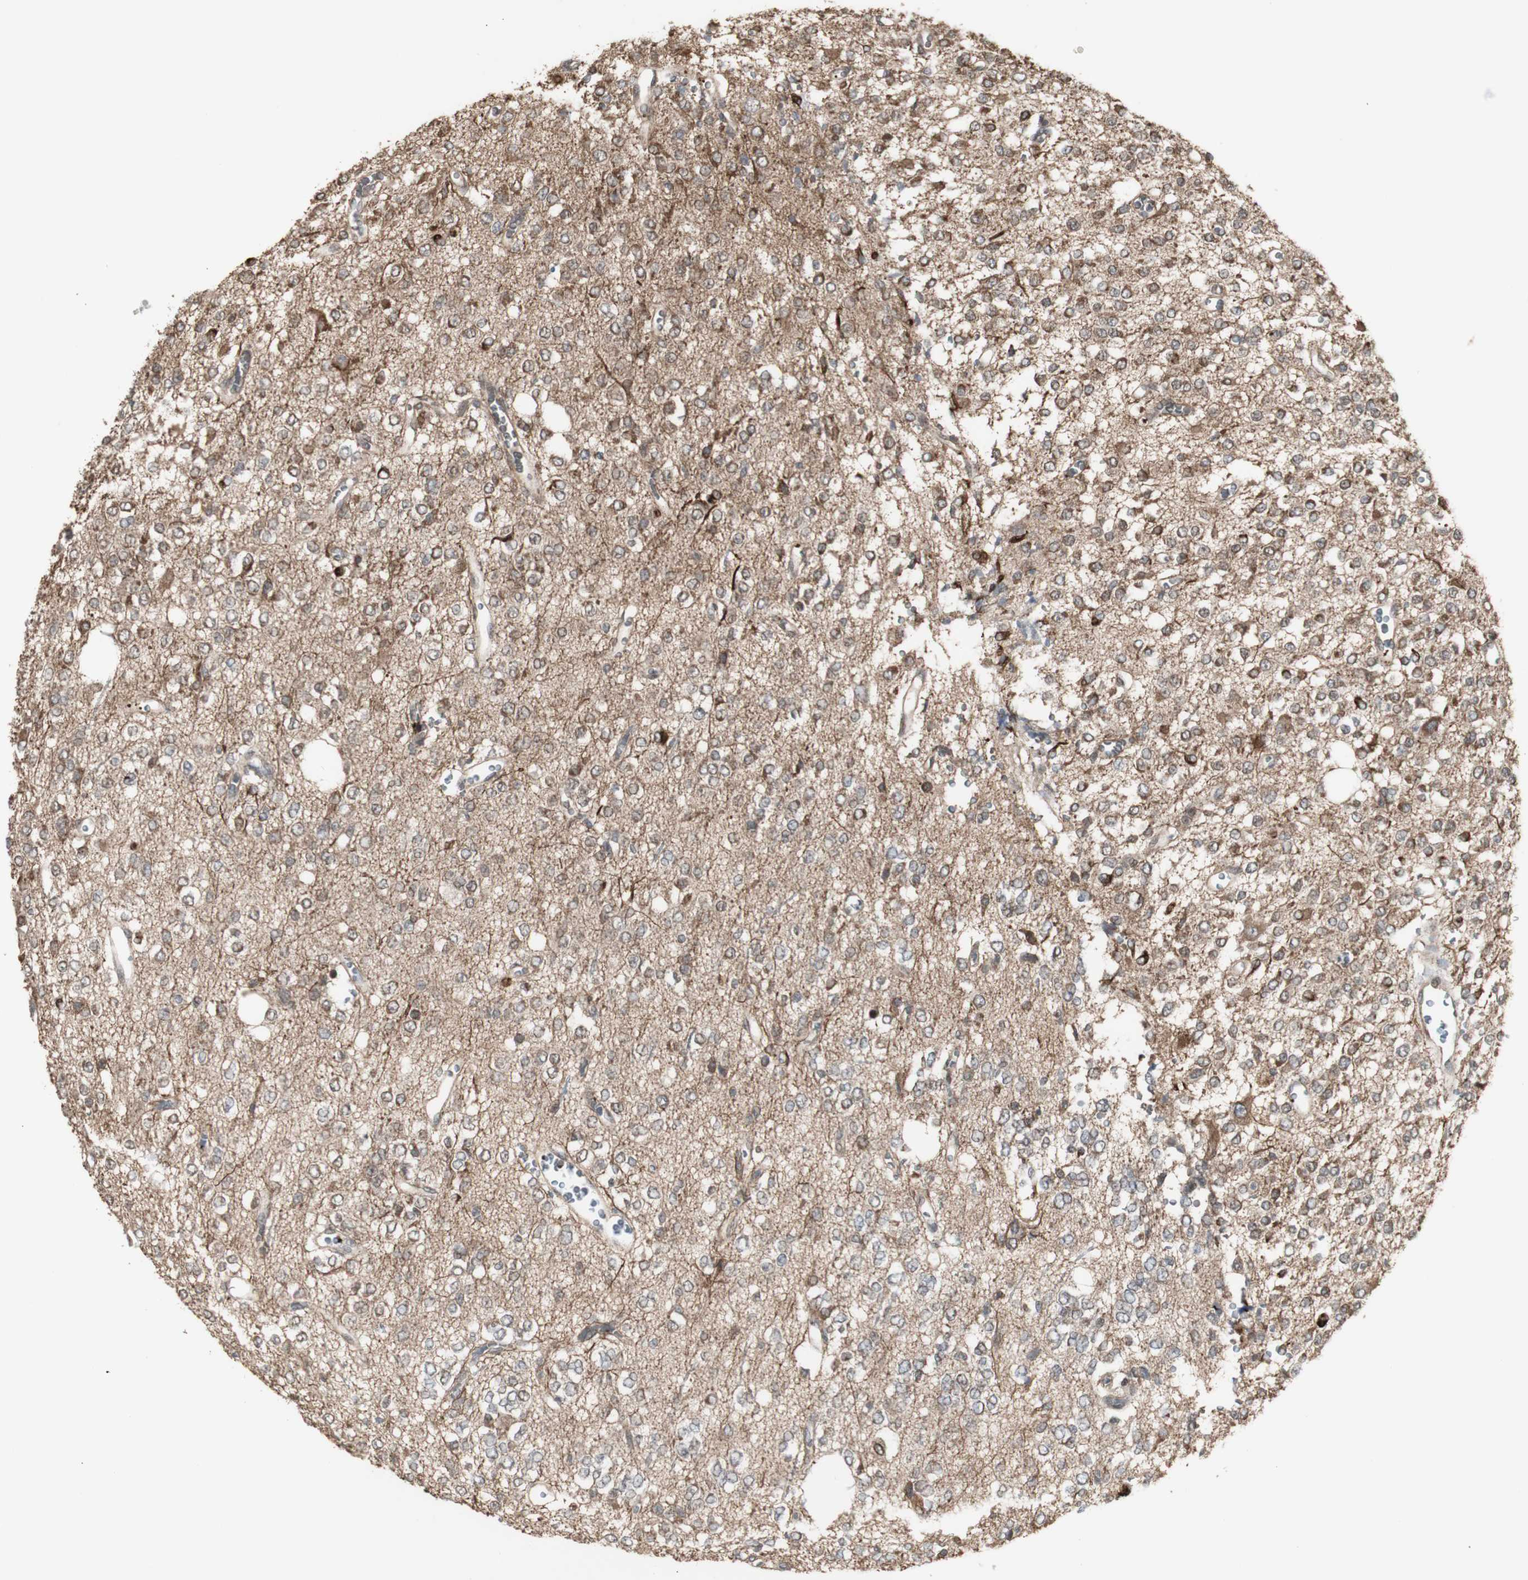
{"staining": {"intensity": "weak", "quantity": ">75%", "location": "cytoplasmic/membranous"}, "tissue": "glioma", "cell_type": "Tumor cells", "image_type": "cancer", "snomed": [{"axis": "morphology", "description": "Glioma, malignant, Low grade"}, {"axis": "topography", "description": "Brain"}], "caption": "Protein positivity by immunohistochemistry (IHC) demonstrates weak cytoplasmic/membranous staining in approximately >75% of tumor cells in low-grade glioma (malignant). Using DAB (brown) and hematoxylin (blue) stains, captured at high magnification using brightfield microscopy.", "gene": "ALOX12", "patient": {"sex": "male", "age": 38}}